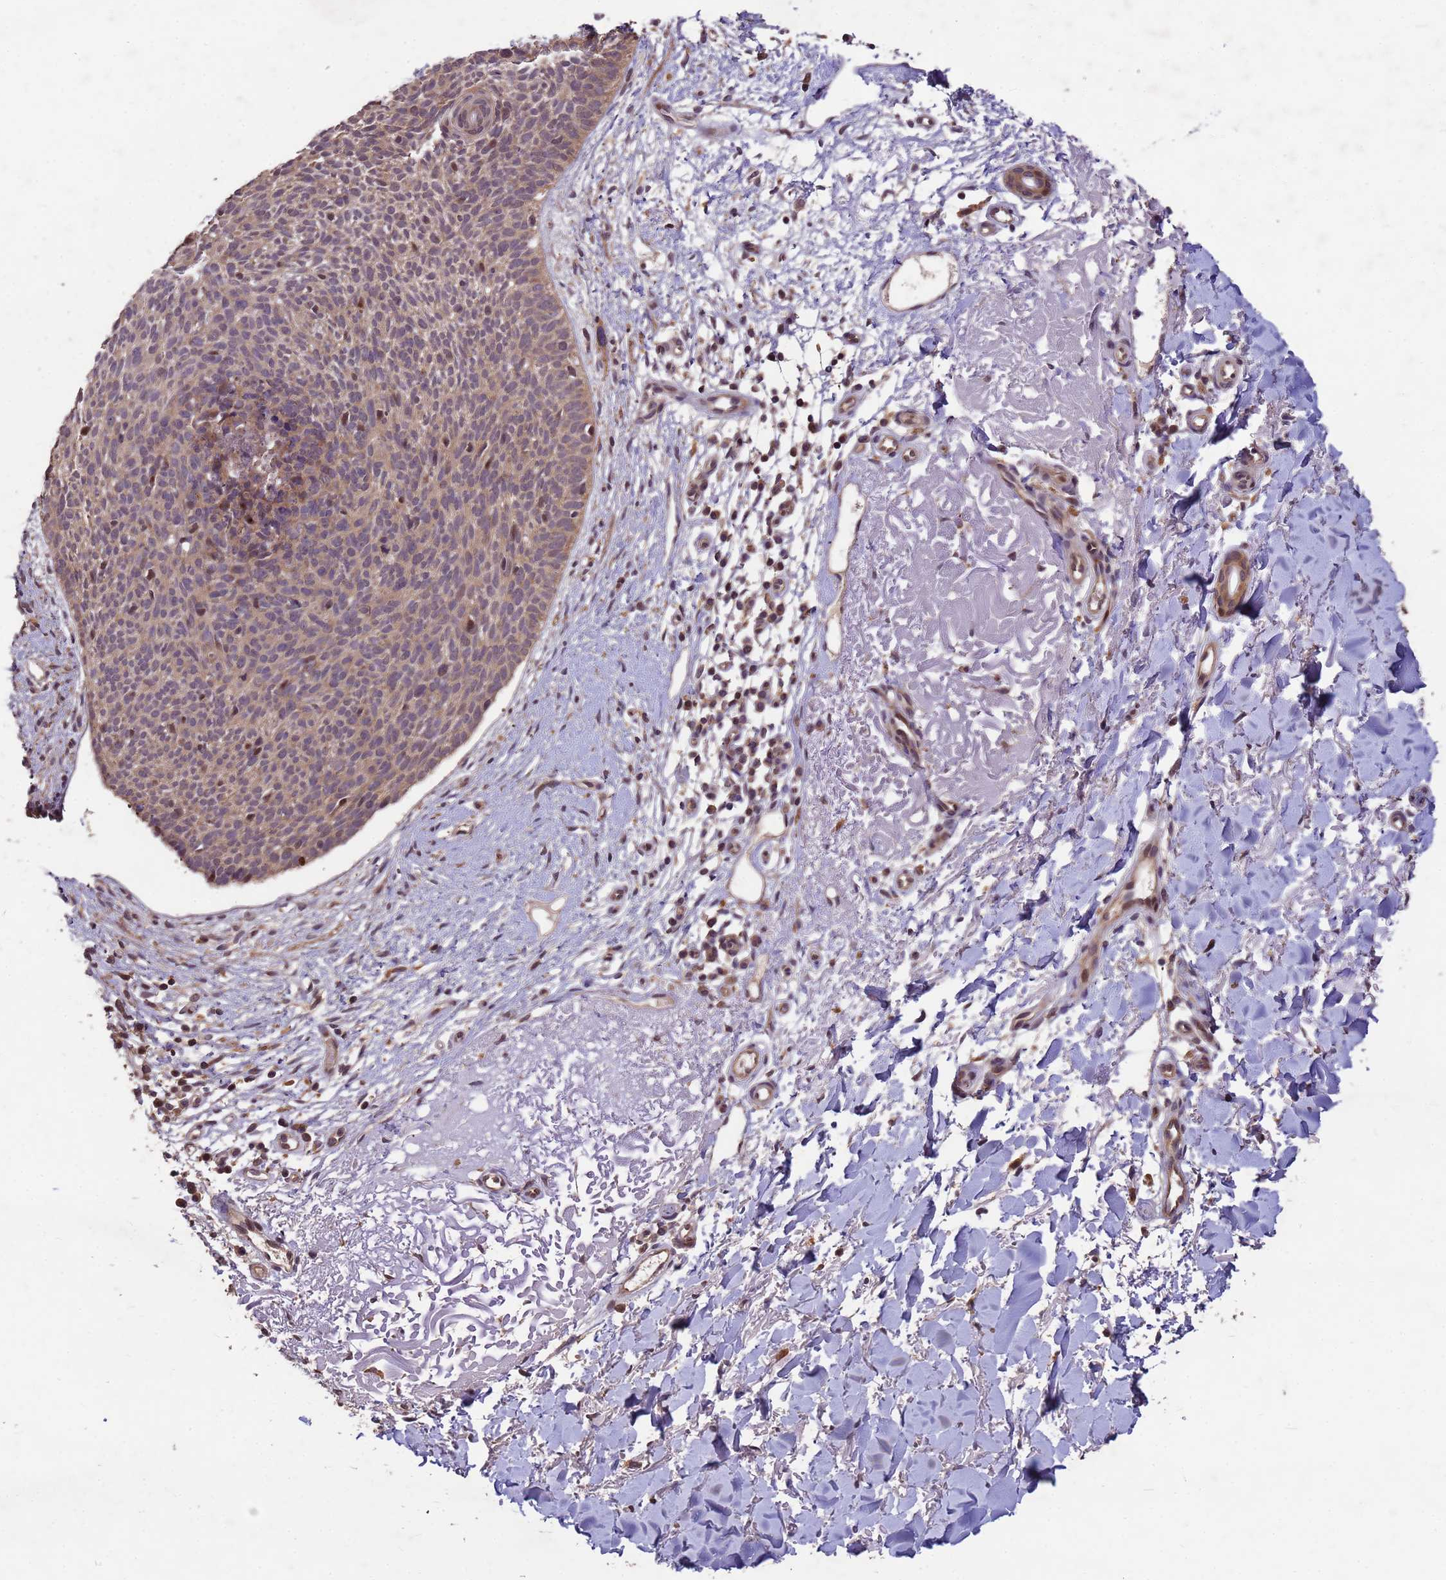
{"staining": {"intensity": "weak", "quantity": "25%-75%", "location": "cytoplasmic/membranous"}, "tissue": "skin cancer", "cell_type": "Tumor cells", "image_type": "cancer", "snomed": [{"axis": "morphology", "description": "Basal cell carcinoma"}, {"axis": "topography", "description": "Skin"}], "caption": "Immunohistochemical staining of human skin cancer (basal cell carcinoma) shows weak cytoplasmic/membranous protein positivity in about 25%-75% of tumor cells. (DAB (3,3'-diaminobenzidine) = brown stain, brightfield microscopy at high magnification).", "gene": "PPP2CB", "patient": {"sex": "male", "age": 84}}